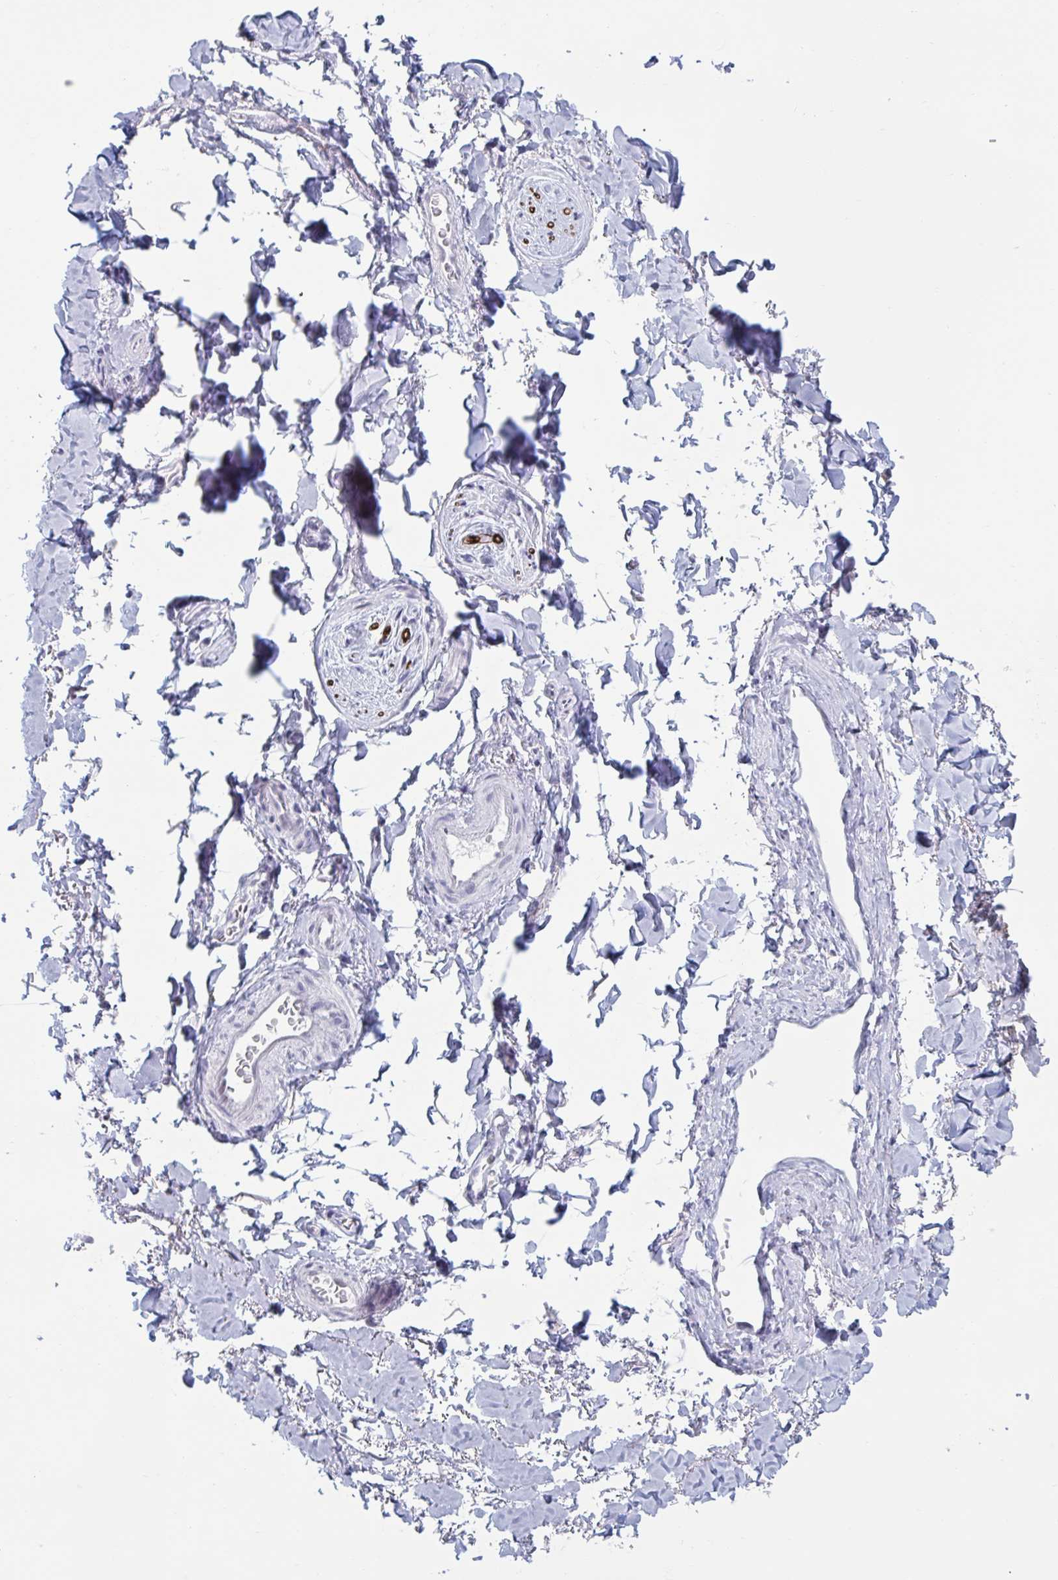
{"staining": {"intensity": "negative", "quantity": "none", "location": "none"}, "tissue": "adipose tissue", "cell_type": "Adipocytes", "image_type": "normal", "snomed": [{"axis": "morphology", "description": "Normal tissue, NOS"}, {"axis": "topography", "description": "Vulva"}, {"axis": "topography", "description": "Peripheral nerve tissue"}], "caption": "An image of adipose tissue stained for a protein shows no brown staining in adipocytes. (DAB IHC, high magnification).", "gene": "MSMB", "patient": {"sex": "female", "age": 66}}